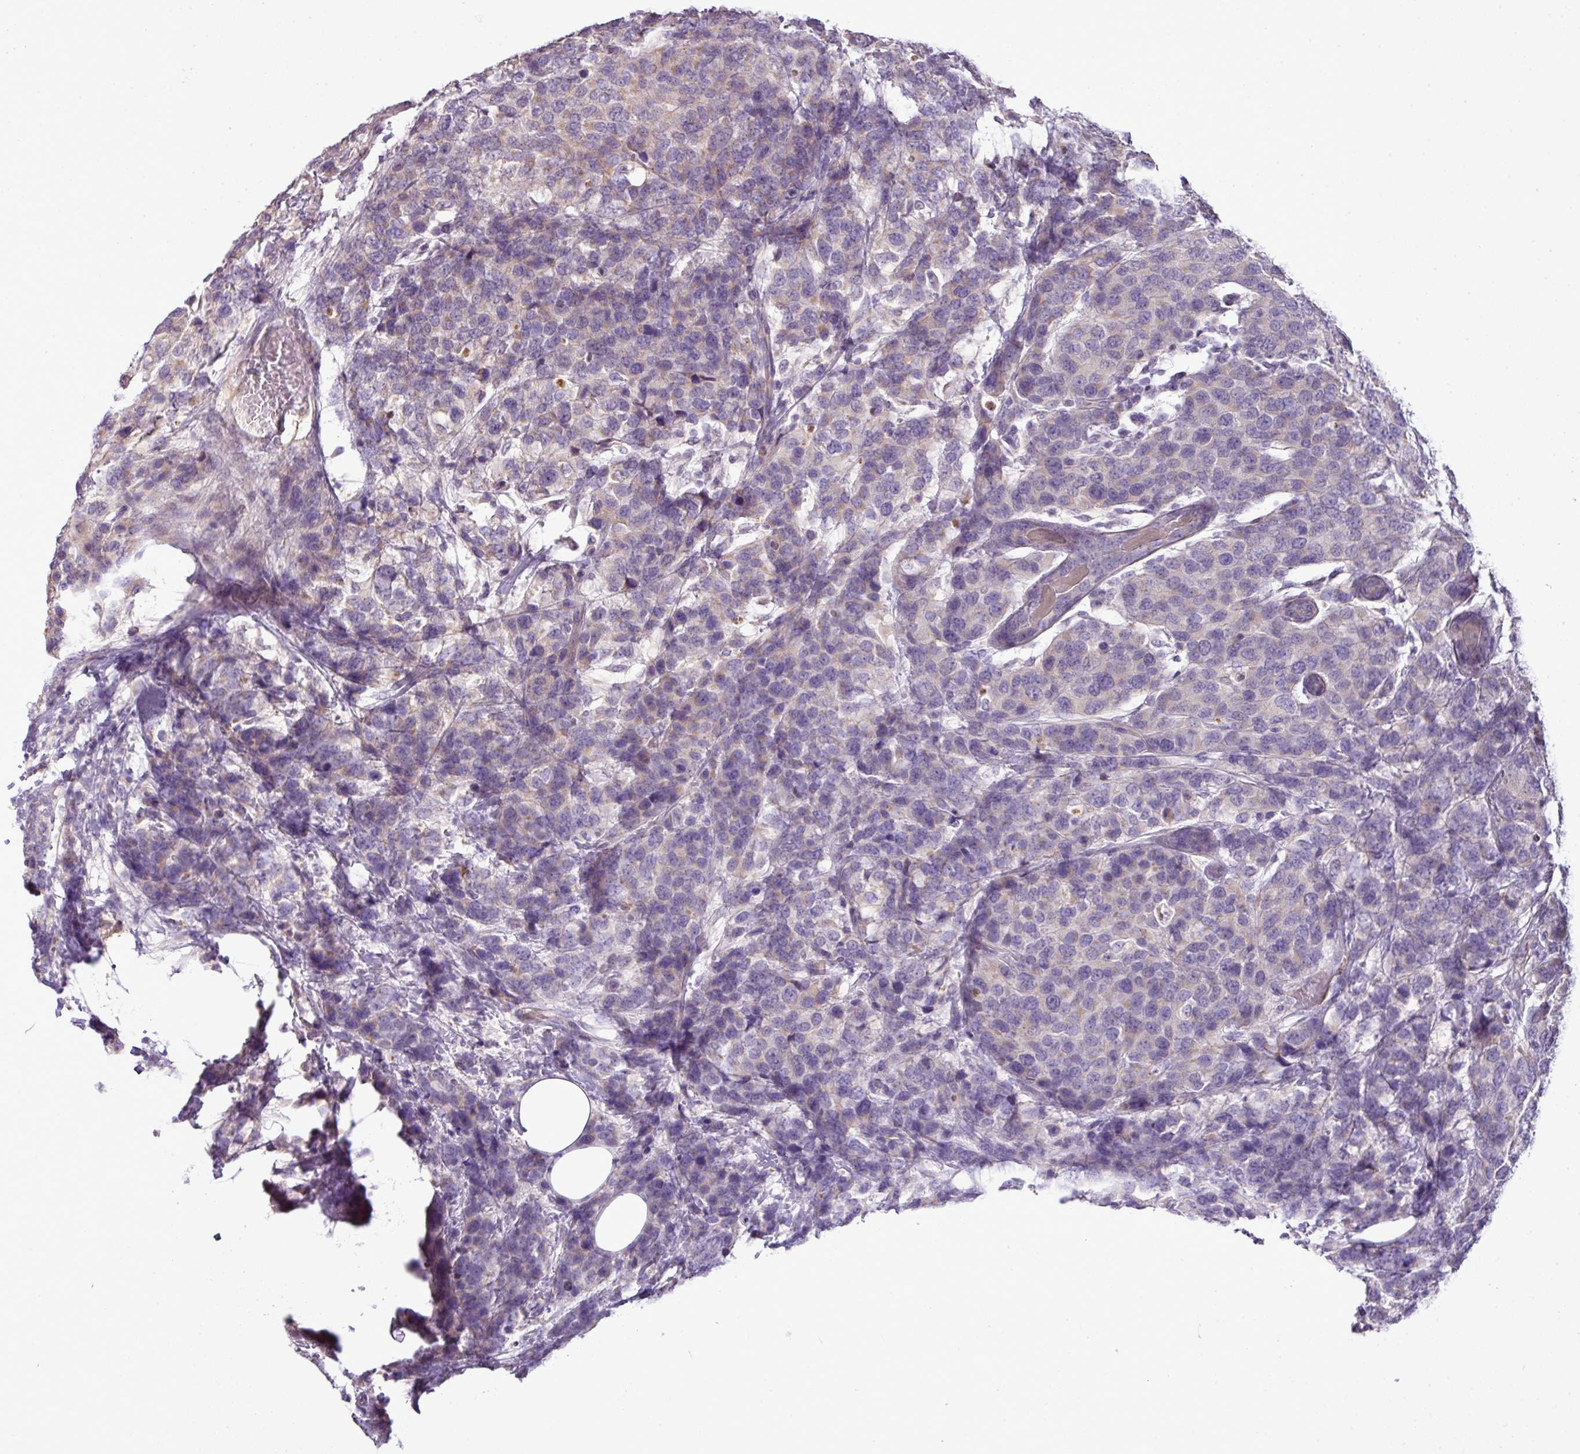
{"staining": {"intensity": "weak", "quantity": "<25%", "location": "cytoplasmic/membranous"}, "tissue": "breast cancer", "cell_type": "Tumor cells", "image_type": "cancer", "snomed": [{"axis": "morphology", "description": "Lobular carcinoma"}, {"axis": "topography", "description": "Breast"}], "caption": "This is a photomicrograph of IHC staining of breast cancer (lobular carcinoma), which shows no staining in tumor cells. (DAB (3,3'-diaminobenzidine) immunohistochemistry (IHC), high magnification).", "gene": "BRINP2", "patient": {"sex": "female", "age": 59}}